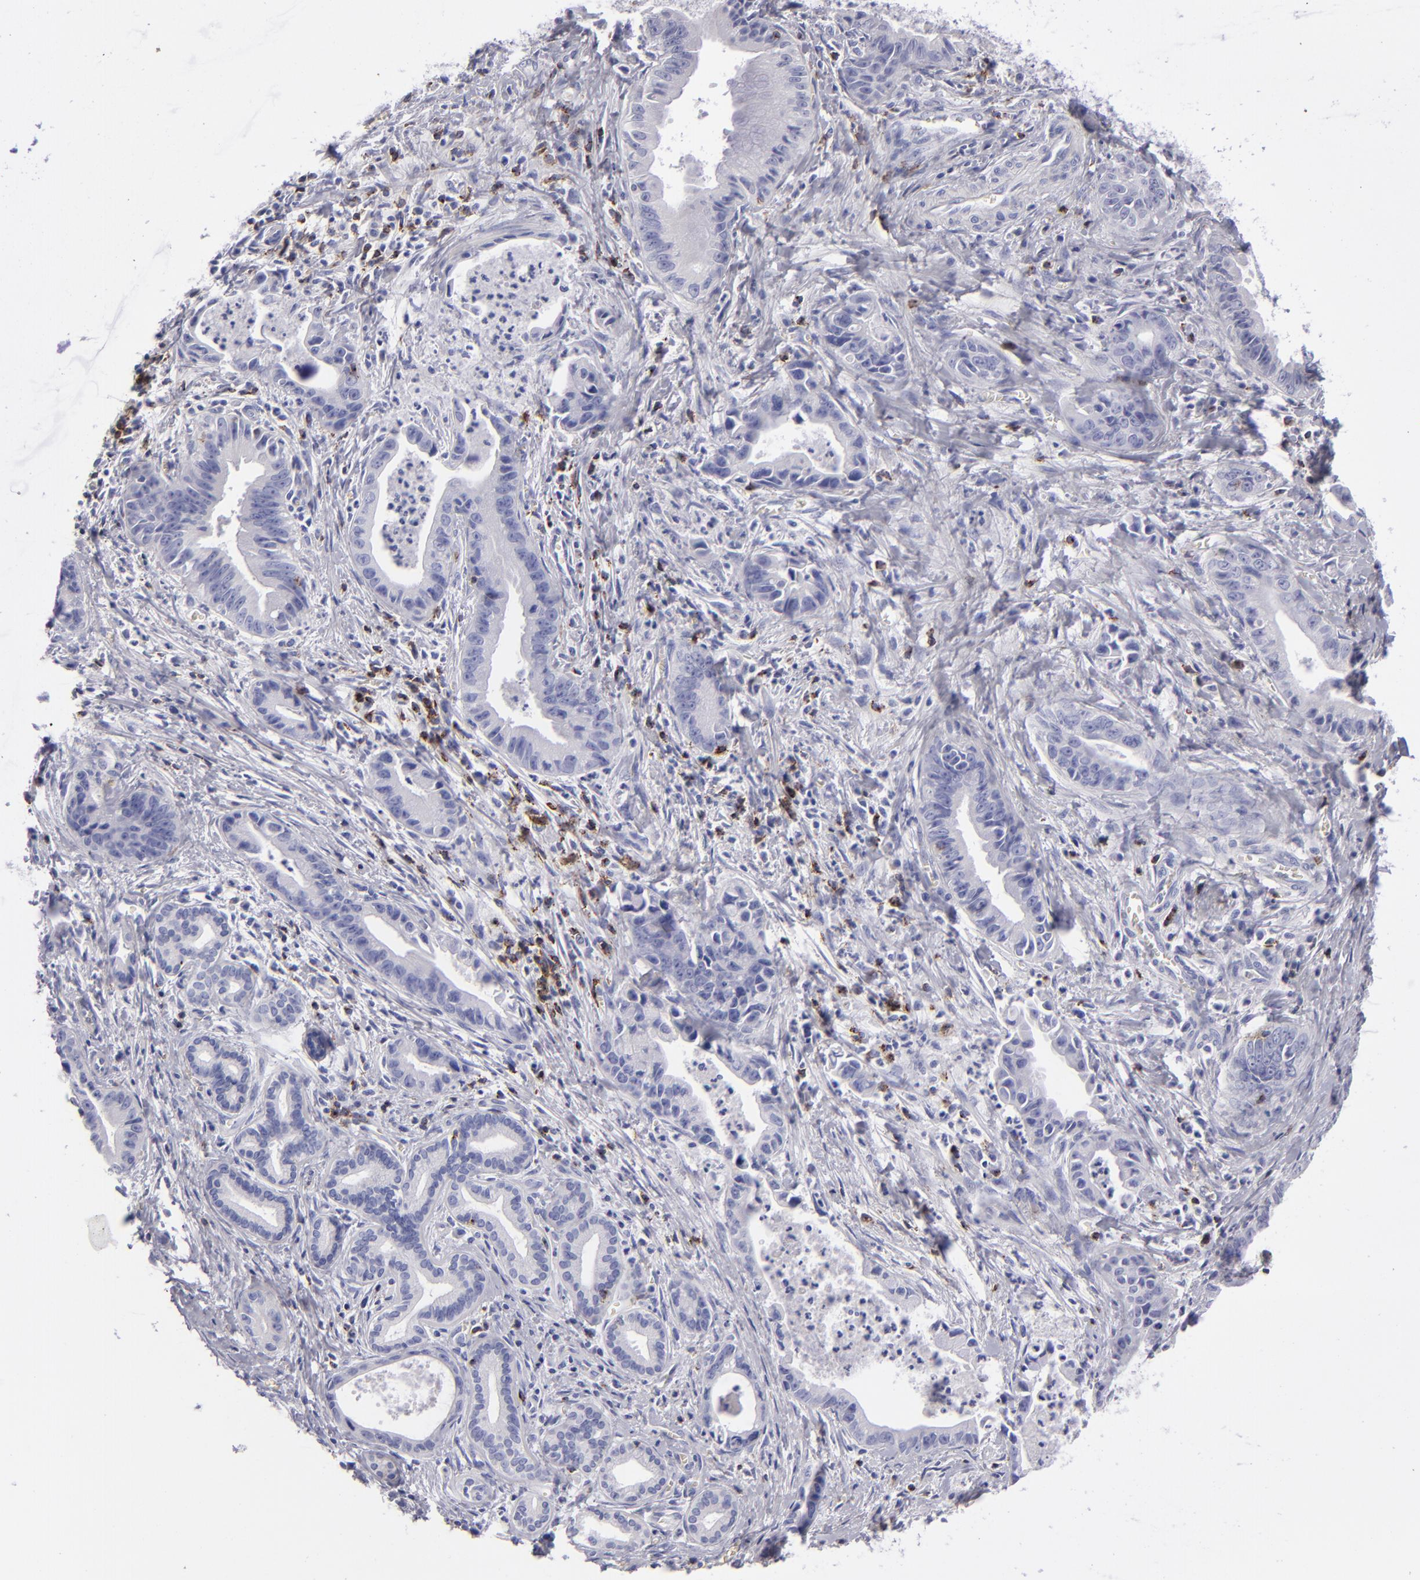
{"staining": {"intensity": "negative", "quantity": "none", "location": "none"}, "tissue": "liver cancer", "cell_type": "Tumor cells", "image_type": "cancer", "snomed": [{"axis": "morphology", "description": "Cholangiocarcinoma"}, {"axis": "topography", "description": "Liver"}], "caption": "DAB immunohistochemical staining of human liver cholangiocarcinoma shows no significant positivity in tumor cells.", "gene": "CD2", "patient": {"sex": "female", "age": 55}}